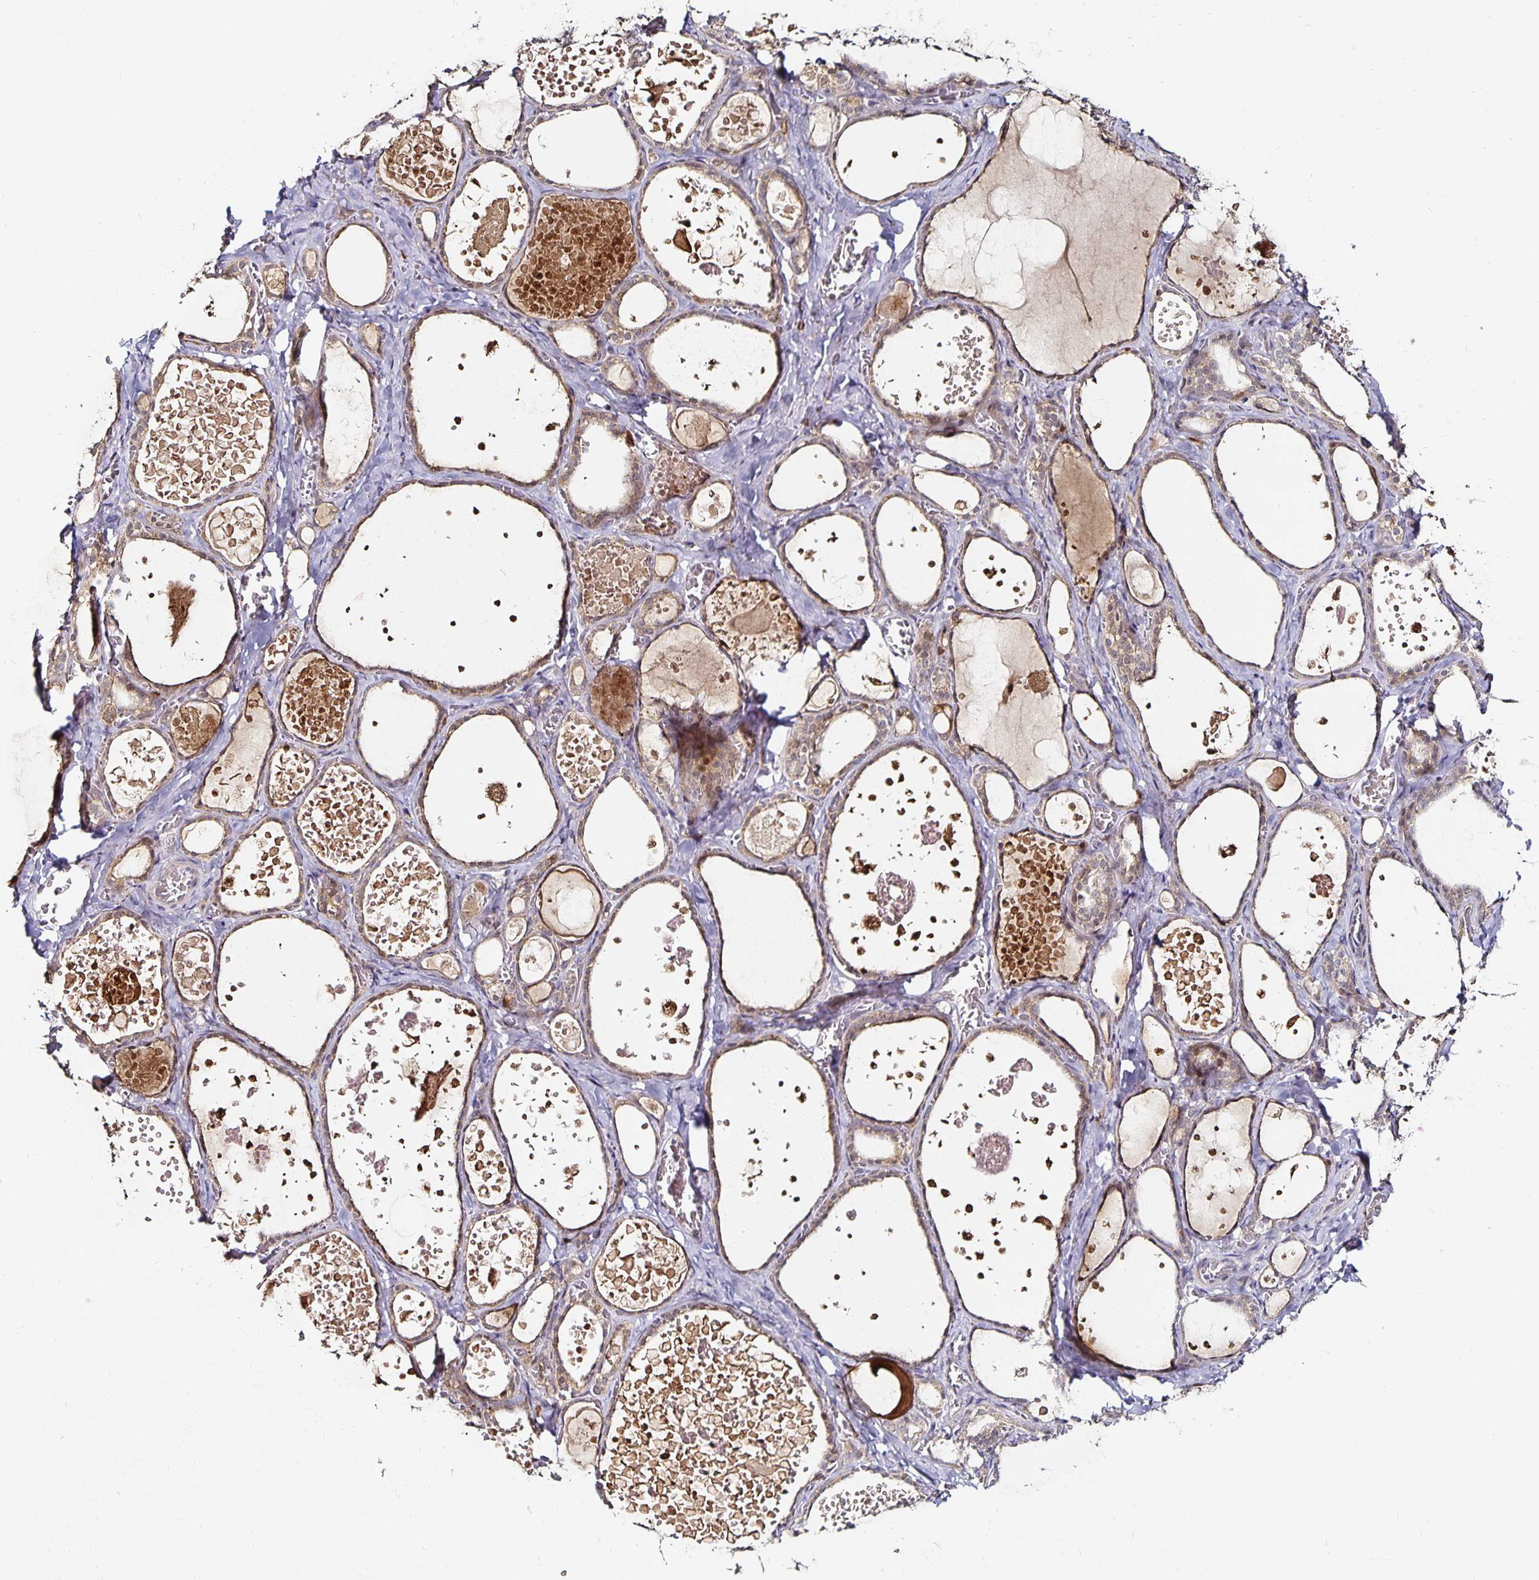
{"staining": {"intensity": "moderate", "quantity": "25%-75%", "location": "cytoplasmic/membranous,nuclear"}, "tissue": "thyroid gland", "cell_type": "Glandular cells", "image_type": "normal", "snomed": [{"axis": "morphology", "description": "Normal tissue, NOS"}, {"axis": "topography", "description": "Thyroid gland"}], "caption": "Moderate cytoplasmic/membranous,nuclear expression is present in about 25%-75% of glandular cells in normal thyroid gland. Nuclei are stained in blue.", "gene": "ANLN", "patient": {"sex": "female", "age": 56}}